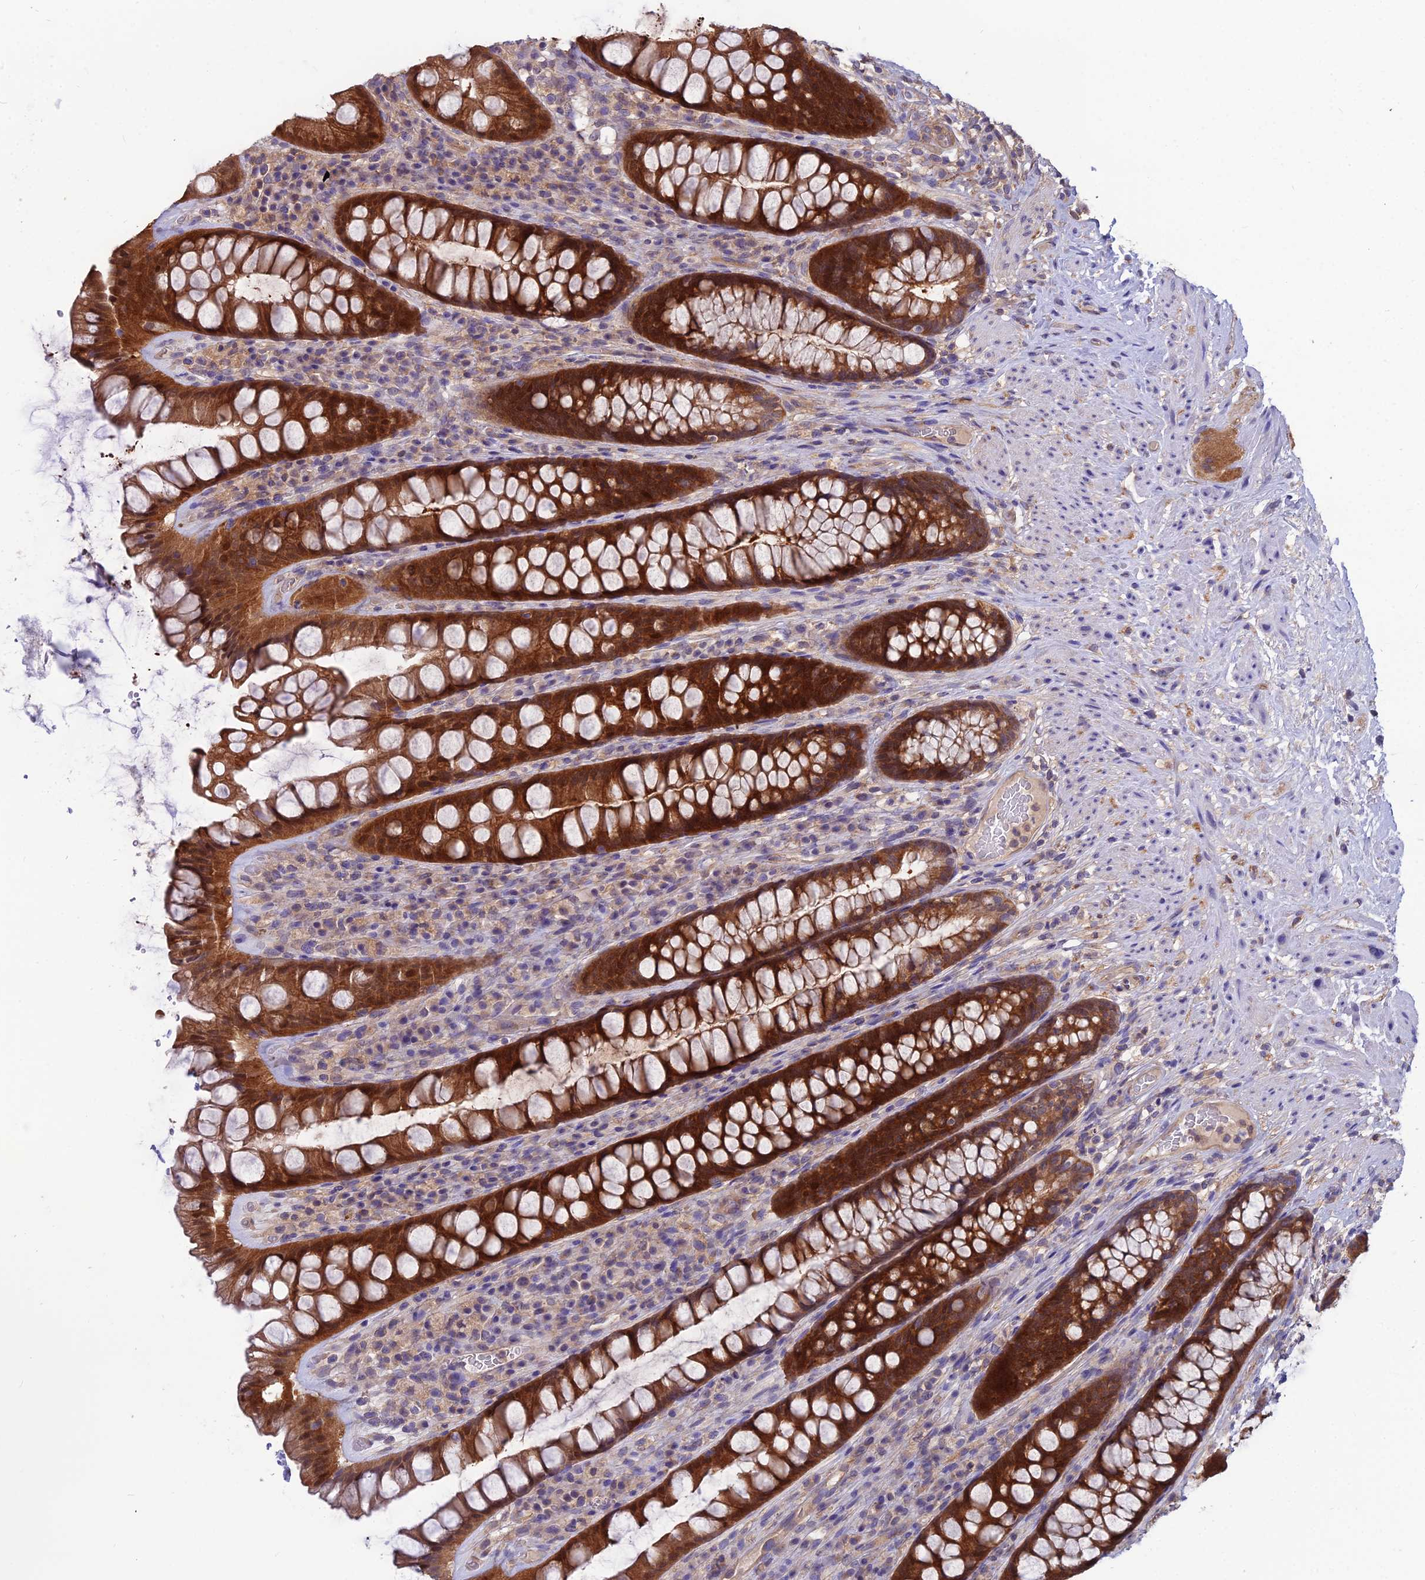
{"staining": {"intensity": "strong", "quantity": ">75%", "location": "cytoplasmic/membranous,nuclear"}, "tissue": "rectum", "cell_type": "Glandular cells", "image_type": "normal", "snomed": [{"axis": "morphology", "description": "Normal tissue, NOS"}, {"axis": "topography", "description": "Rectum"}], "caption": "Immunohistochemical staining of benign human rectum demonstrates strong cytoplasmic/membranous,nuclear protein positivity in approximately >75% of glandular cells.", "gene": "MVD", "patient": {"sex": "male", "age": 74}}